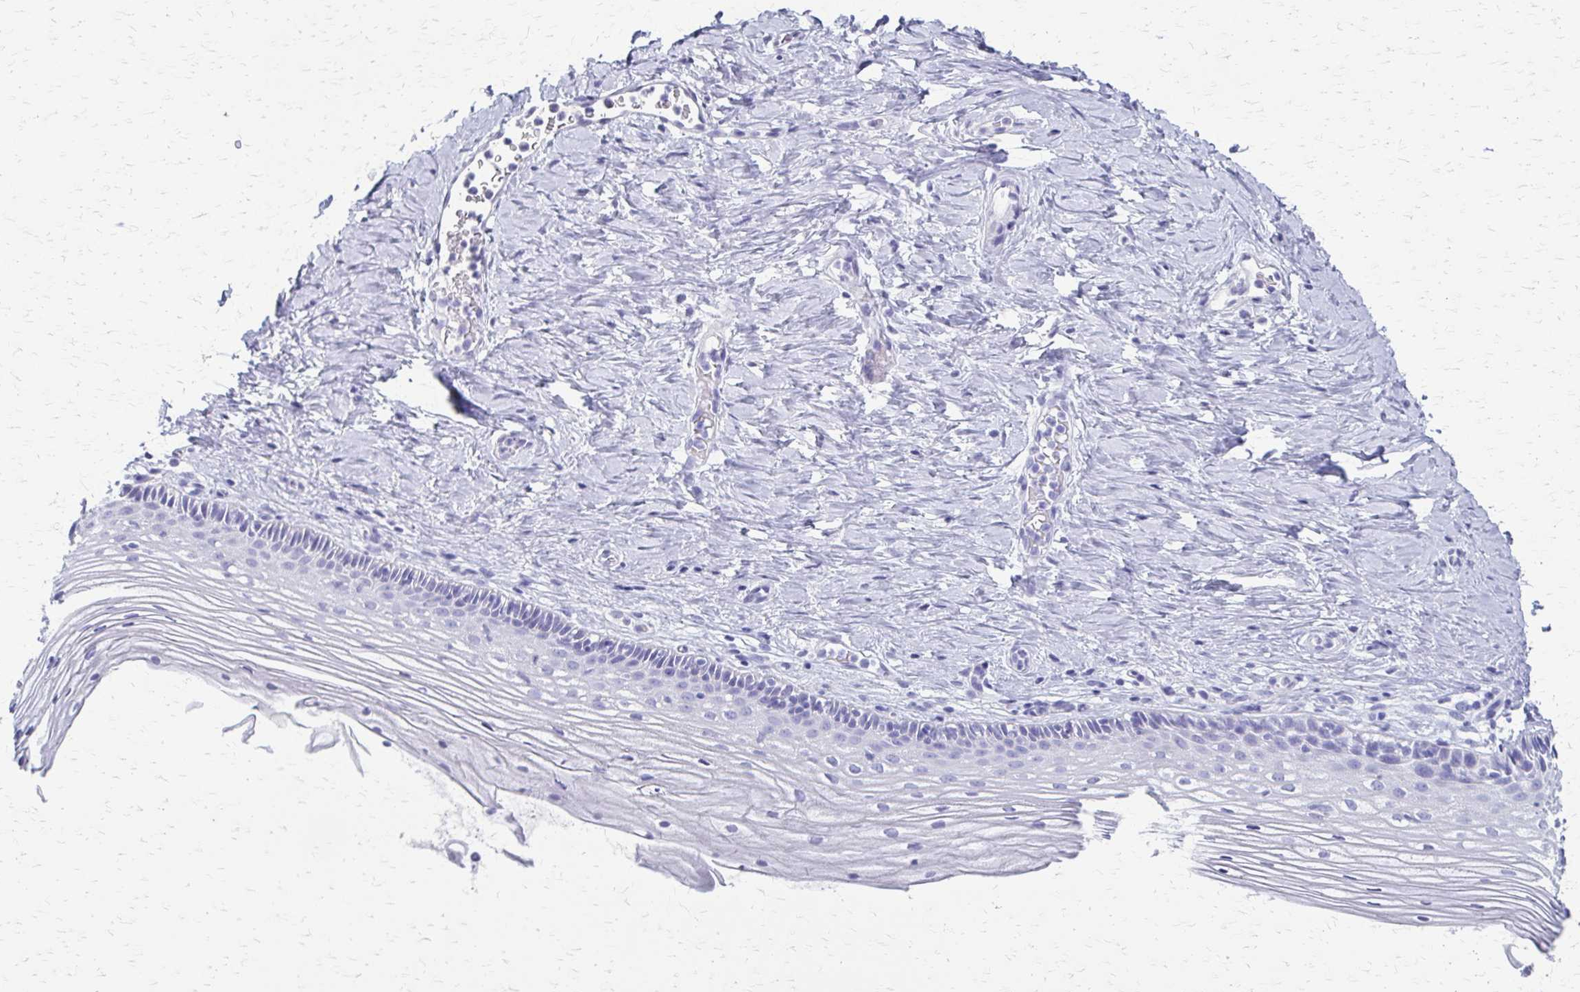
{"staining": {"intensity": "negative", "quantity": "none", "location": "none"}, "tissue": "vagina", "cell_type": "Squamous epithelial cells", "image_type": "normal", "snomed": [{"axis": "morphology", "description": "Normal tissue, NOS"}, {"axis": "topography", "description": "Vagina"}], "caption": "Photomicrograph shows no significant protein positivity in squamous epithelial cells of unremarkable vagina. The staining is performed using DAB brown chromogen with nuclei counter-stained in using hematoxylin.", "gene": "ZSCAN5B", "patient": {"sex": "female", "age": 45}}